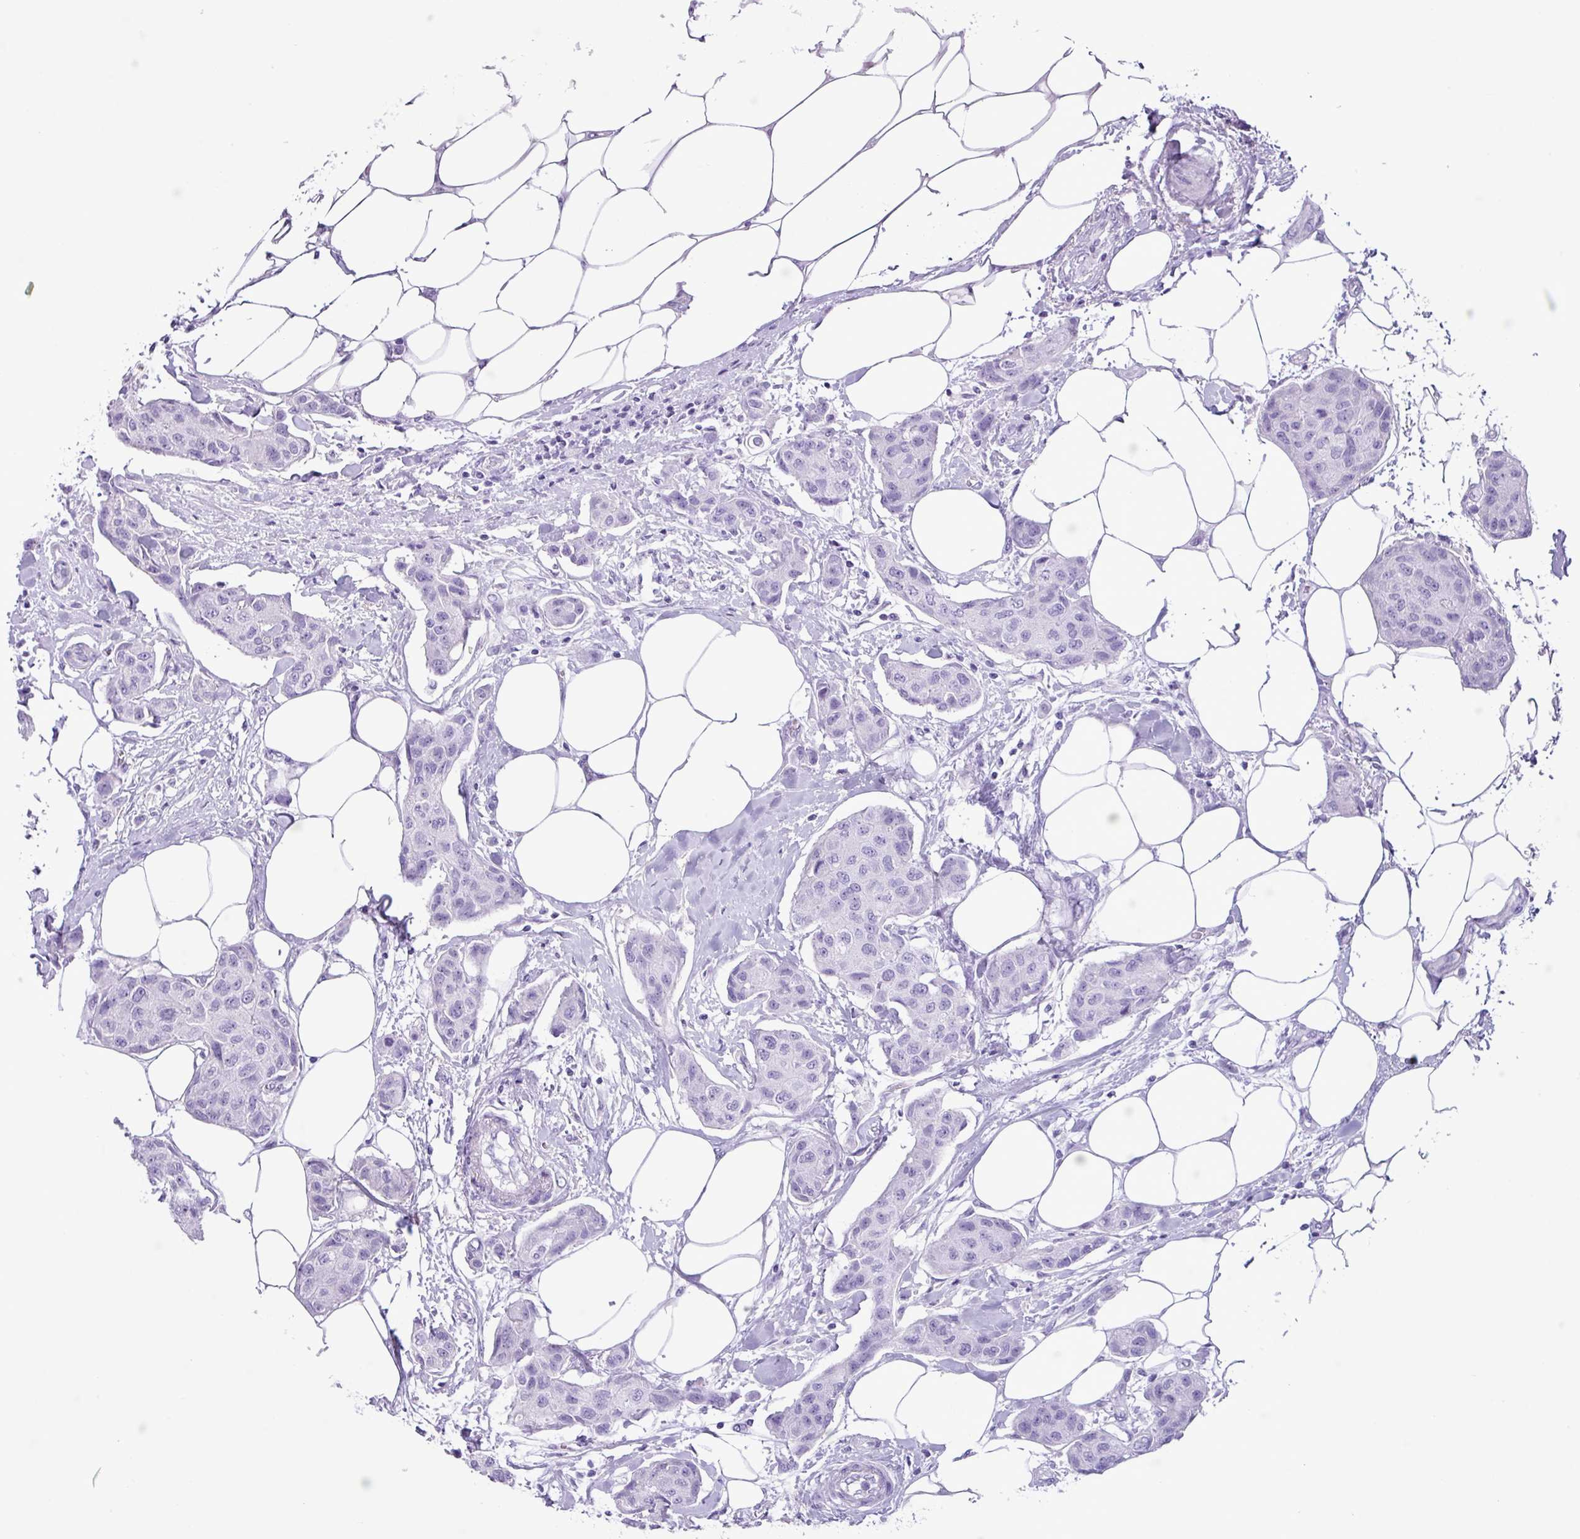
{"staining": {"intensity": "negative", "quantity": "none", "location": "none"}, "tissue": "breast cancer", "cell_type": "Tumor cells", "image_type": "cancer", "snomed": [{"axis": "morphology", "description": "Duct carcinoma"}, {"axis": "topography", "description": "Breast"}, {"axis": "topography", "description": "Lymph node"}], "caption": "The photomicrograph reveals no staining of tumor cells in breast cancer. (DAB IHC, high magnification).", "gene": "AGO3", "patient": {"sex": "female", "age": 80}}